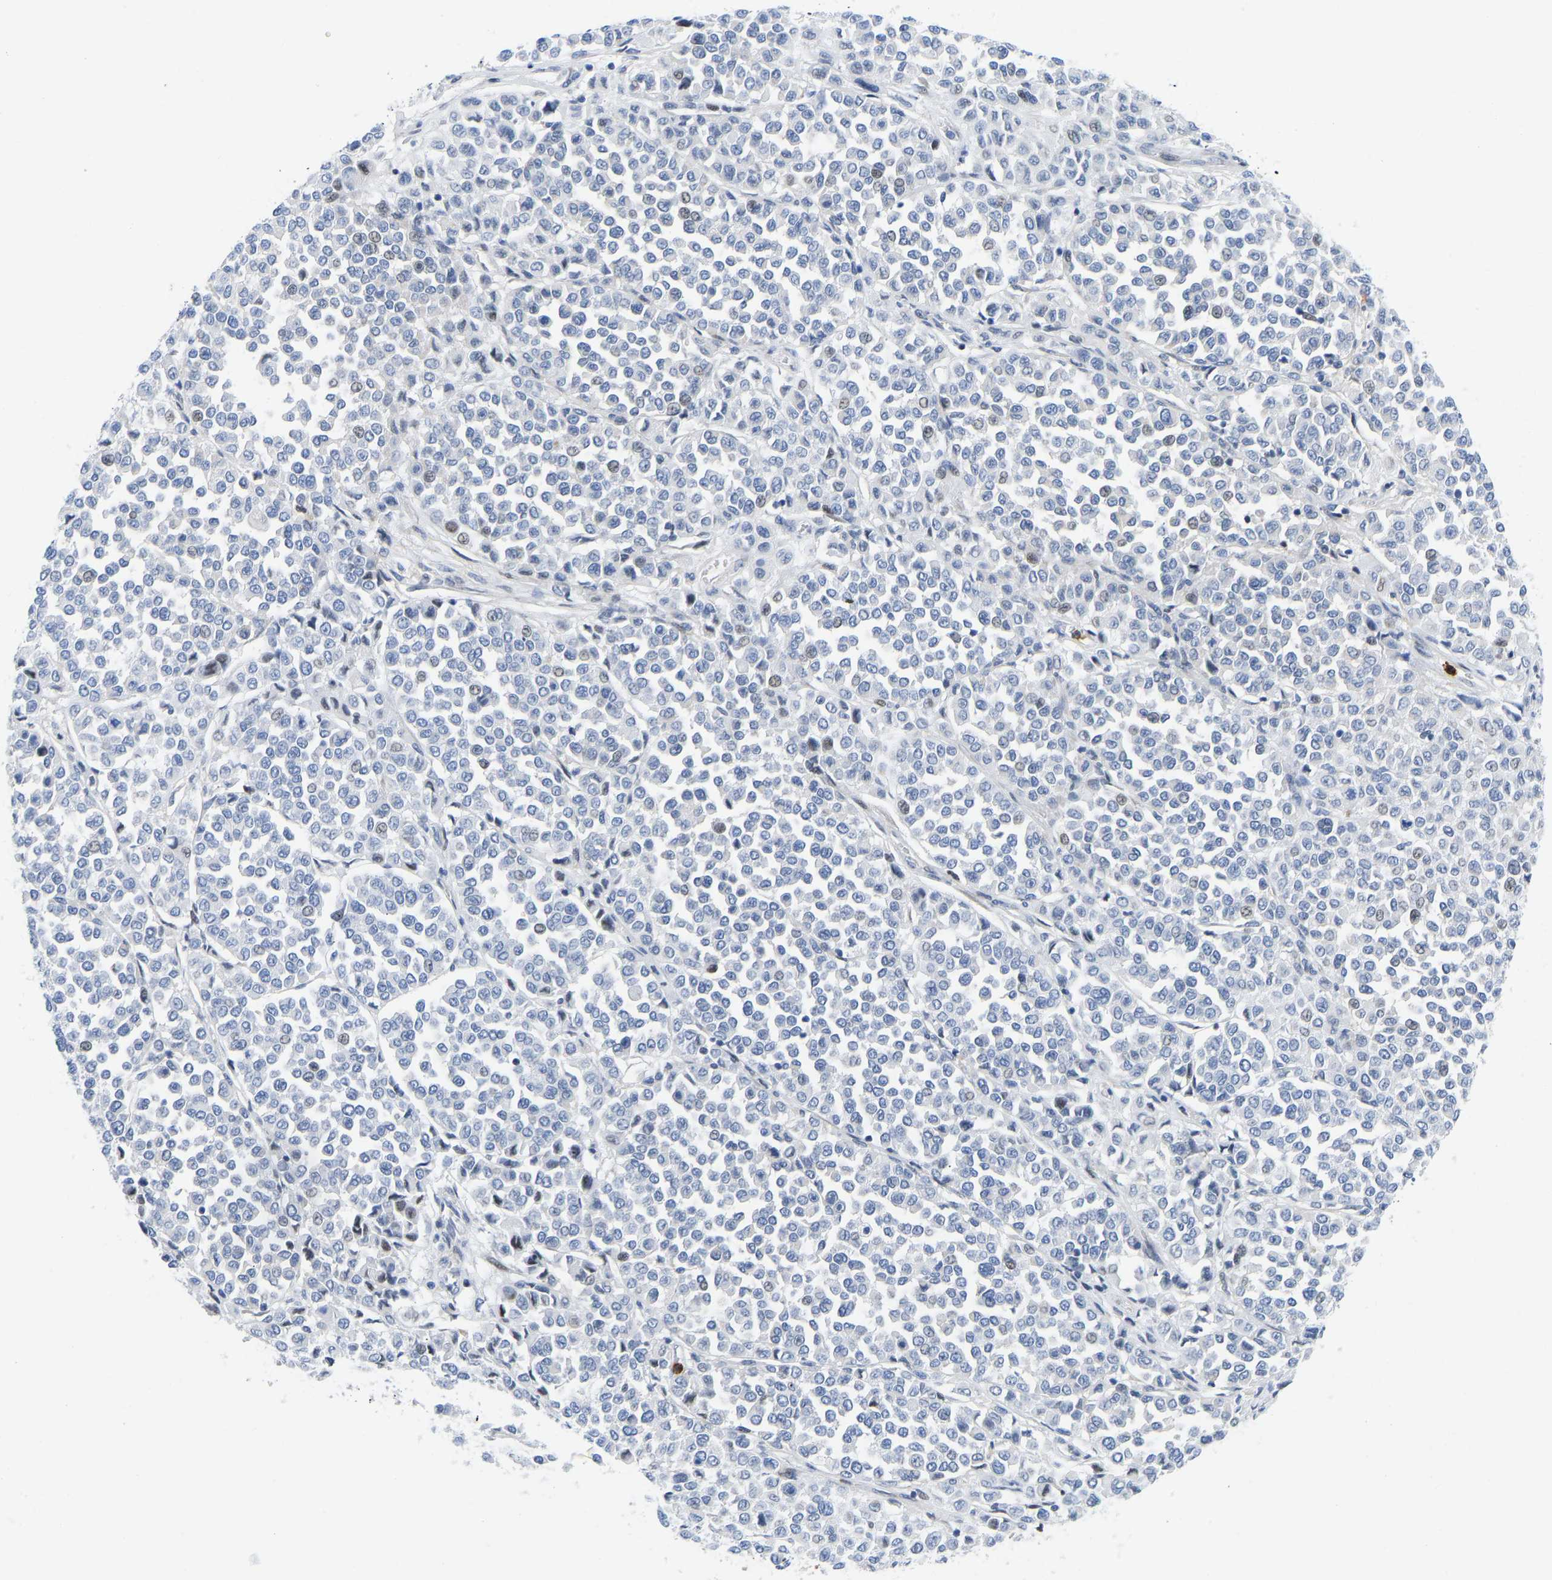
{"staining": {"intensity": "weak", "quantity": "<25%", "location": "nuclear"}, "tissue": "melanoma", "cell_type": "Tumor cells", "image_type": "cancer", "snomed": [{"axis": "morphology", "description": "Malignant melanoma, Metastatic site"}, {"axis": "topography", "description": "Pancreas"}], "caption": "Immunohistochemical staining of melanoma demonstrates no significant staining in tumor cells.", "gene": "HDAC5", "patient": {"sex": "female", "age": 30}}